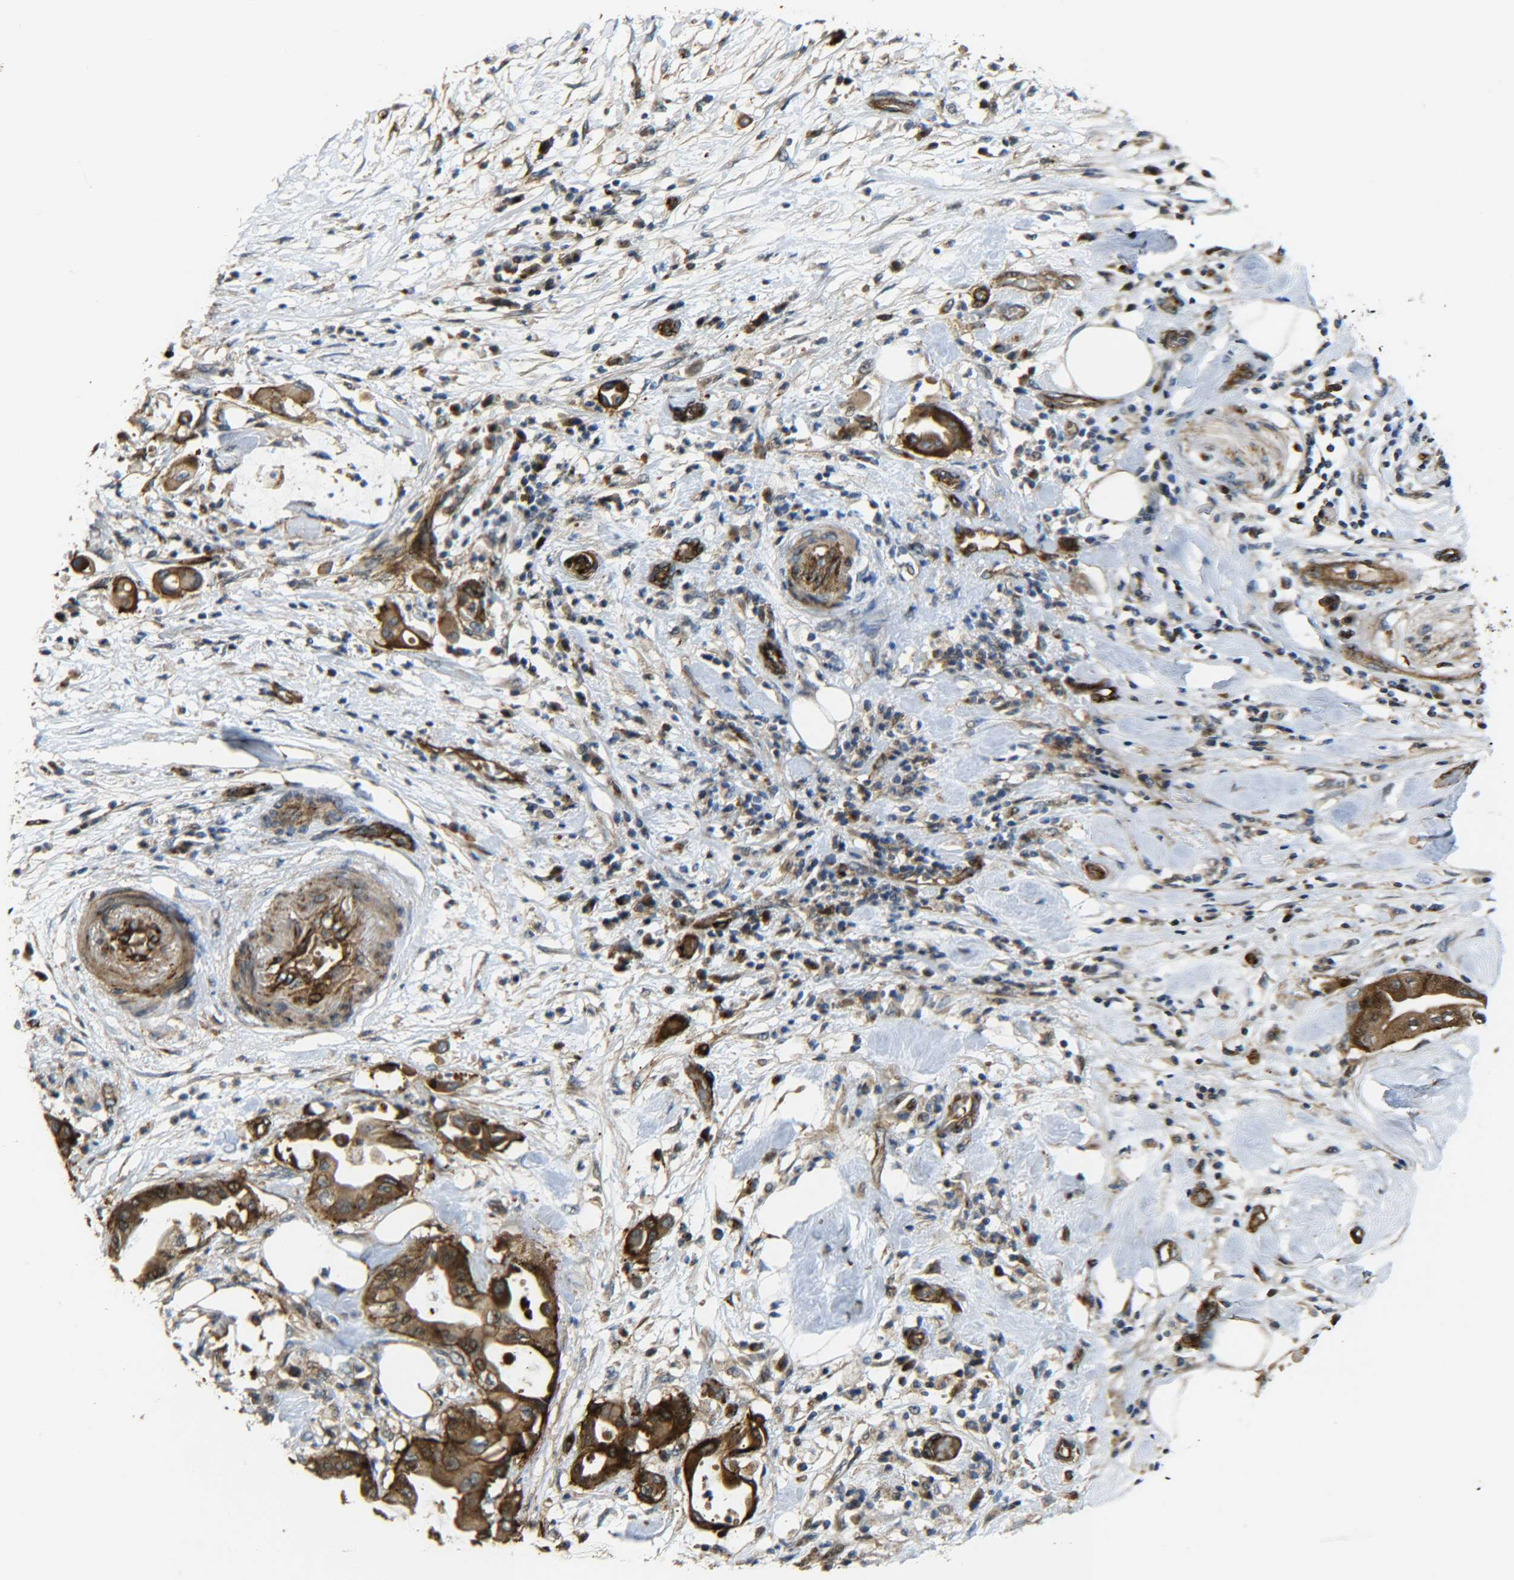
{"staining": {"intensity": "moderate", "quantity": ">75%", "location": "cytoplasmic/membranous"}, "tissue": "pancreatic cancer", "cell_type": "Tumor cells", "image_type": "cancer", "snomed": [{"axis": "morphology", "description": "Adenocarcinoma, NOS"}, {"axis": "morphology", "description": "Adenocarcinoma, metastatic, NOS"}, {"axis": "topography", "description": "Lymph node"}, {"axis": "topography", "description": "Pancreas"}, {"axis": "topography", "description": "Duodenum"}], "caption": "A histopathology image showing moderate cytoplasmic/membranous staining in approximately >75% of tumor cells in pancreatic cancer, as visualized by brown immunohistochemical staining.", "gene": "ECE1", "patient": {"sex": "female", "age": 64}}